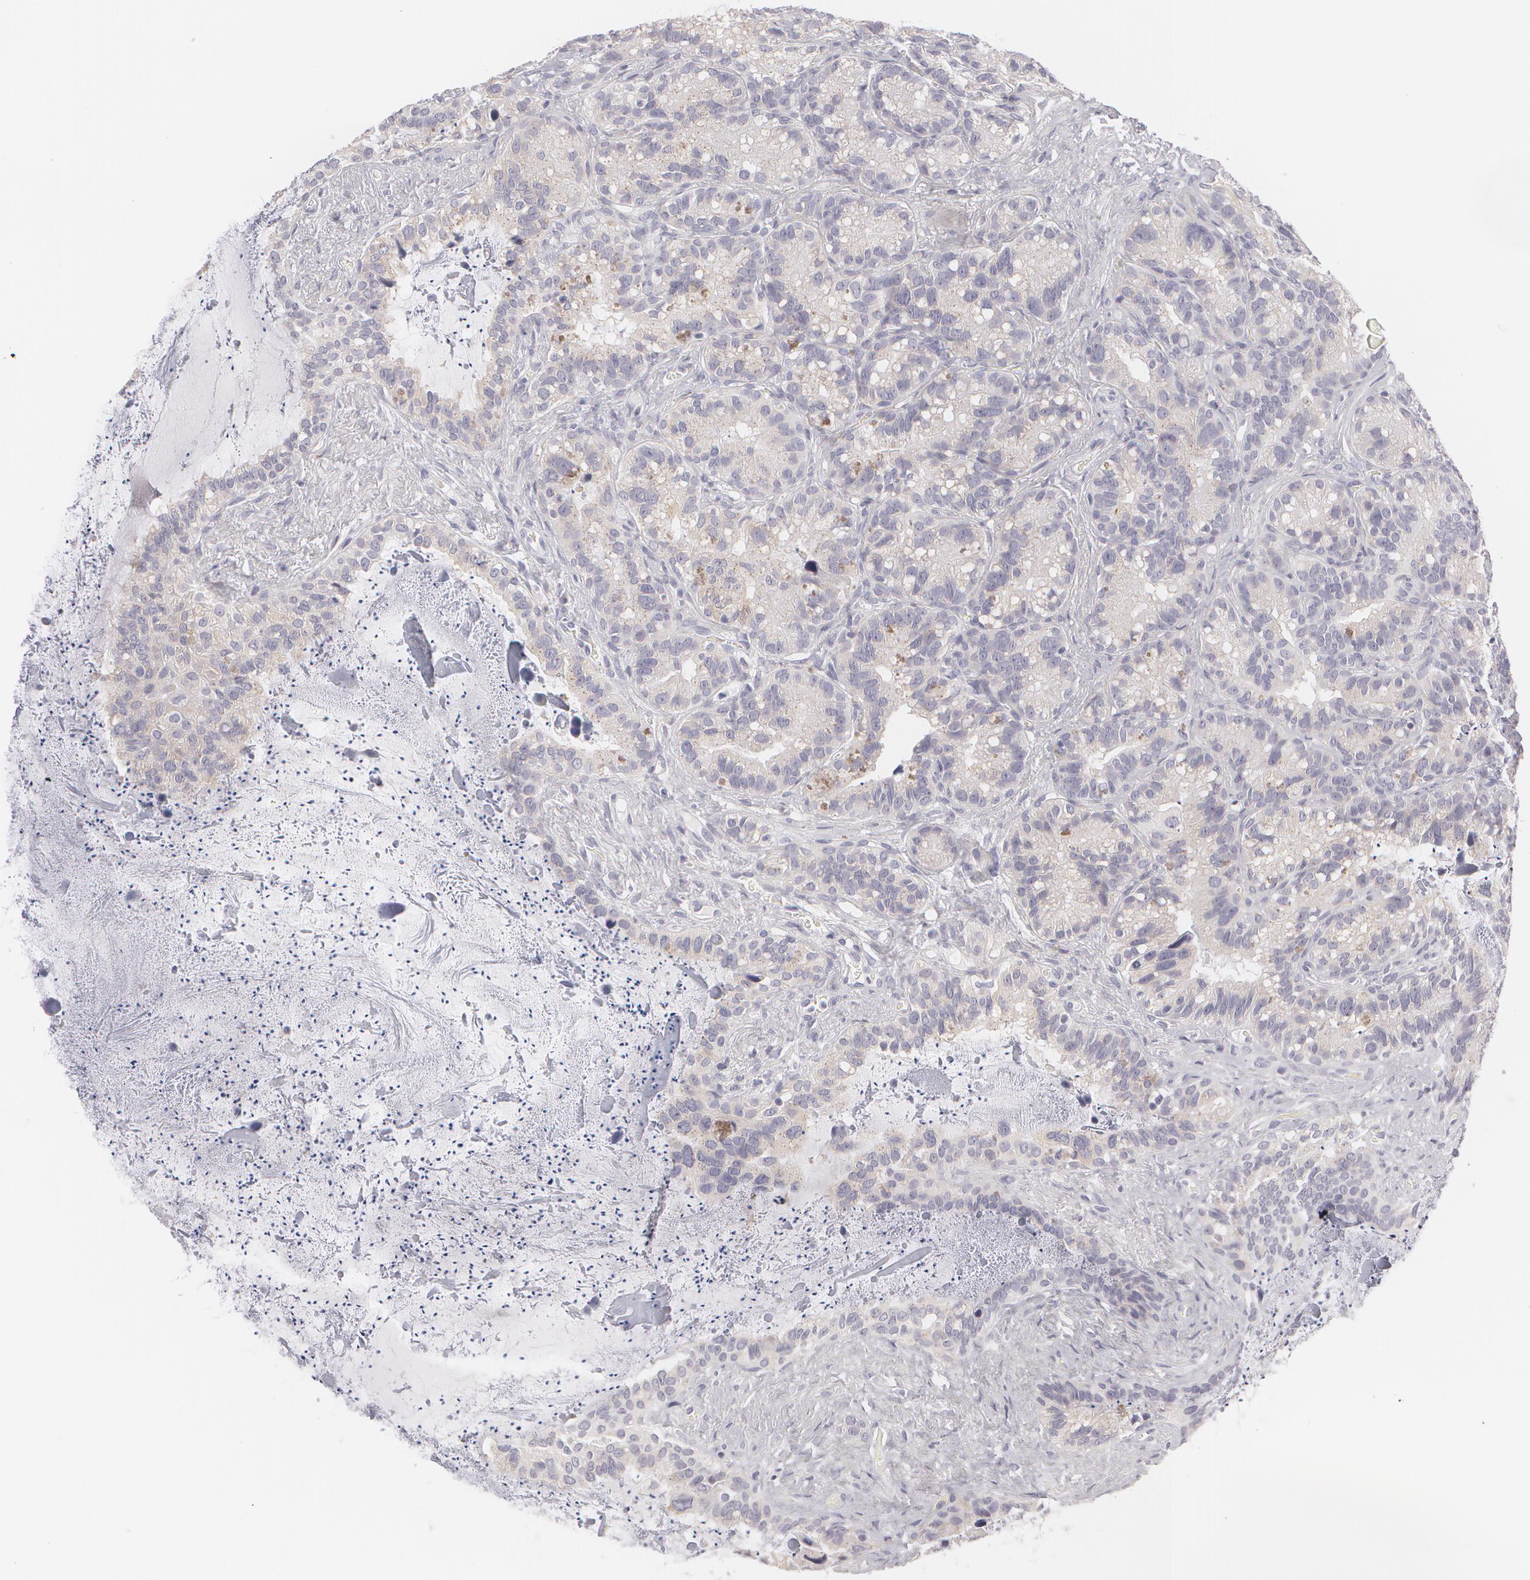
{"staining": {"intensity": "negative", "quantity": "none", "location": "none"}, "tissue": "seminal vesicle", "cell_type": "Glandular cells", "image_type": "normal", "snomed": [{"axis": "morphology", "description": "Normal tissue, NOS"}, {"axis": "topography", "description": "Seminal veicle"}], "caption": "DAB (3,3'-diaminobenzidine) immunohistochemical staining of normal human seminal vesicle displays no significant positivity in glandular cells. (Brightfield microscopy of DAB IHC at high magnification).", "gene": "MBNL3", "patient": {"sex": "male", "age": 63}}